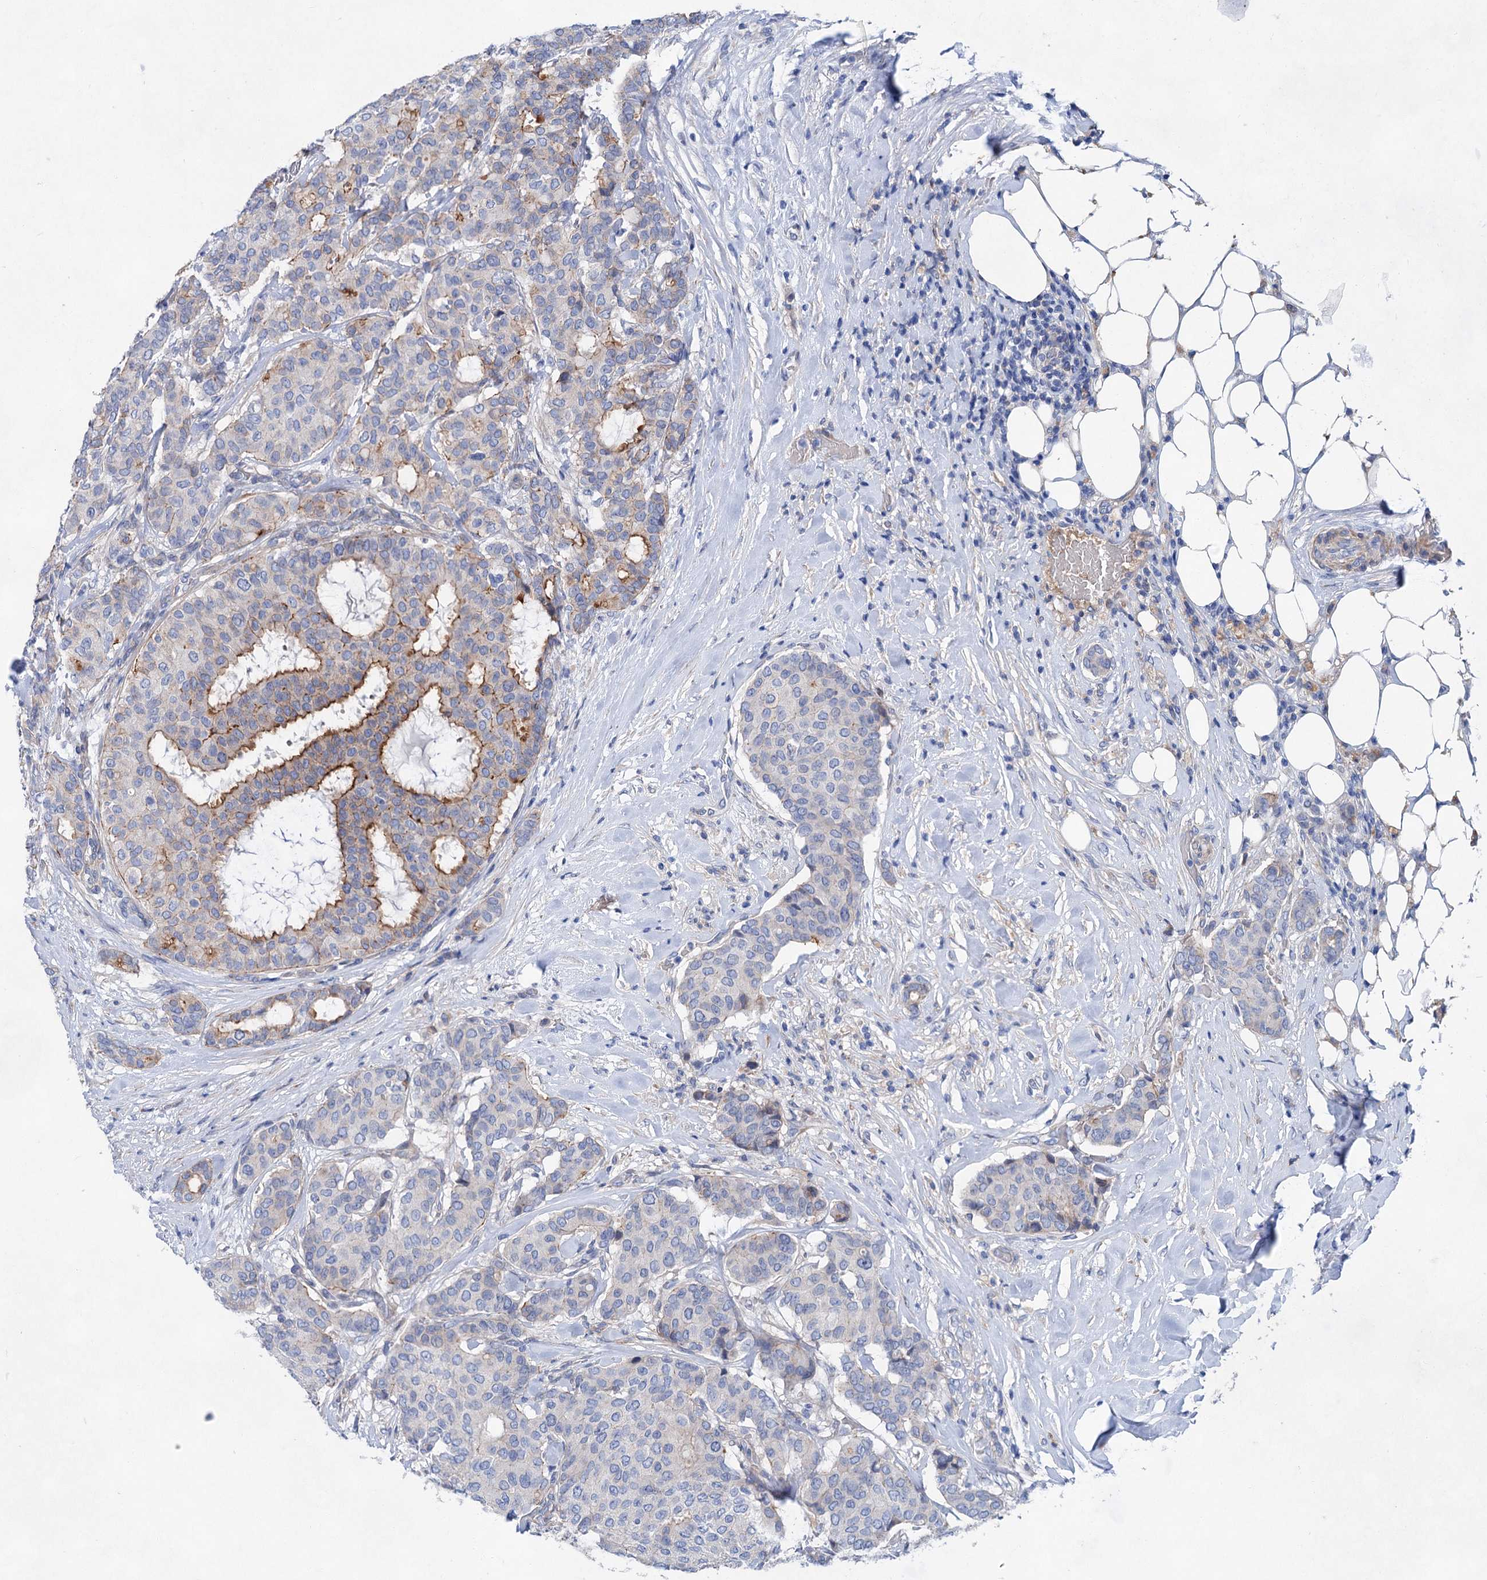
{"staining": {"intensity": "moderate", "quantity": "<25%", "location": "cytoplasmic/membranous"}, "tissue": "breast cancer", "cell_type": "Tumor cells", "image_type": "cancer", "snomed": [{"axis": "morphology", "description": "Duct carcinoma"}, {"axis": "topography", "description": "Breast"}], "caption": "This micrograph displays infiltrating ductal carcinoma (breast) stained with IHC to label a protein in brown. The cytoplasmic/membranous of tumor cells show moderate positivity for the protein. Nuclei are counter-stained blue.", "gene": "GPR155", "patient": {"sex": "female", "age": 75}}